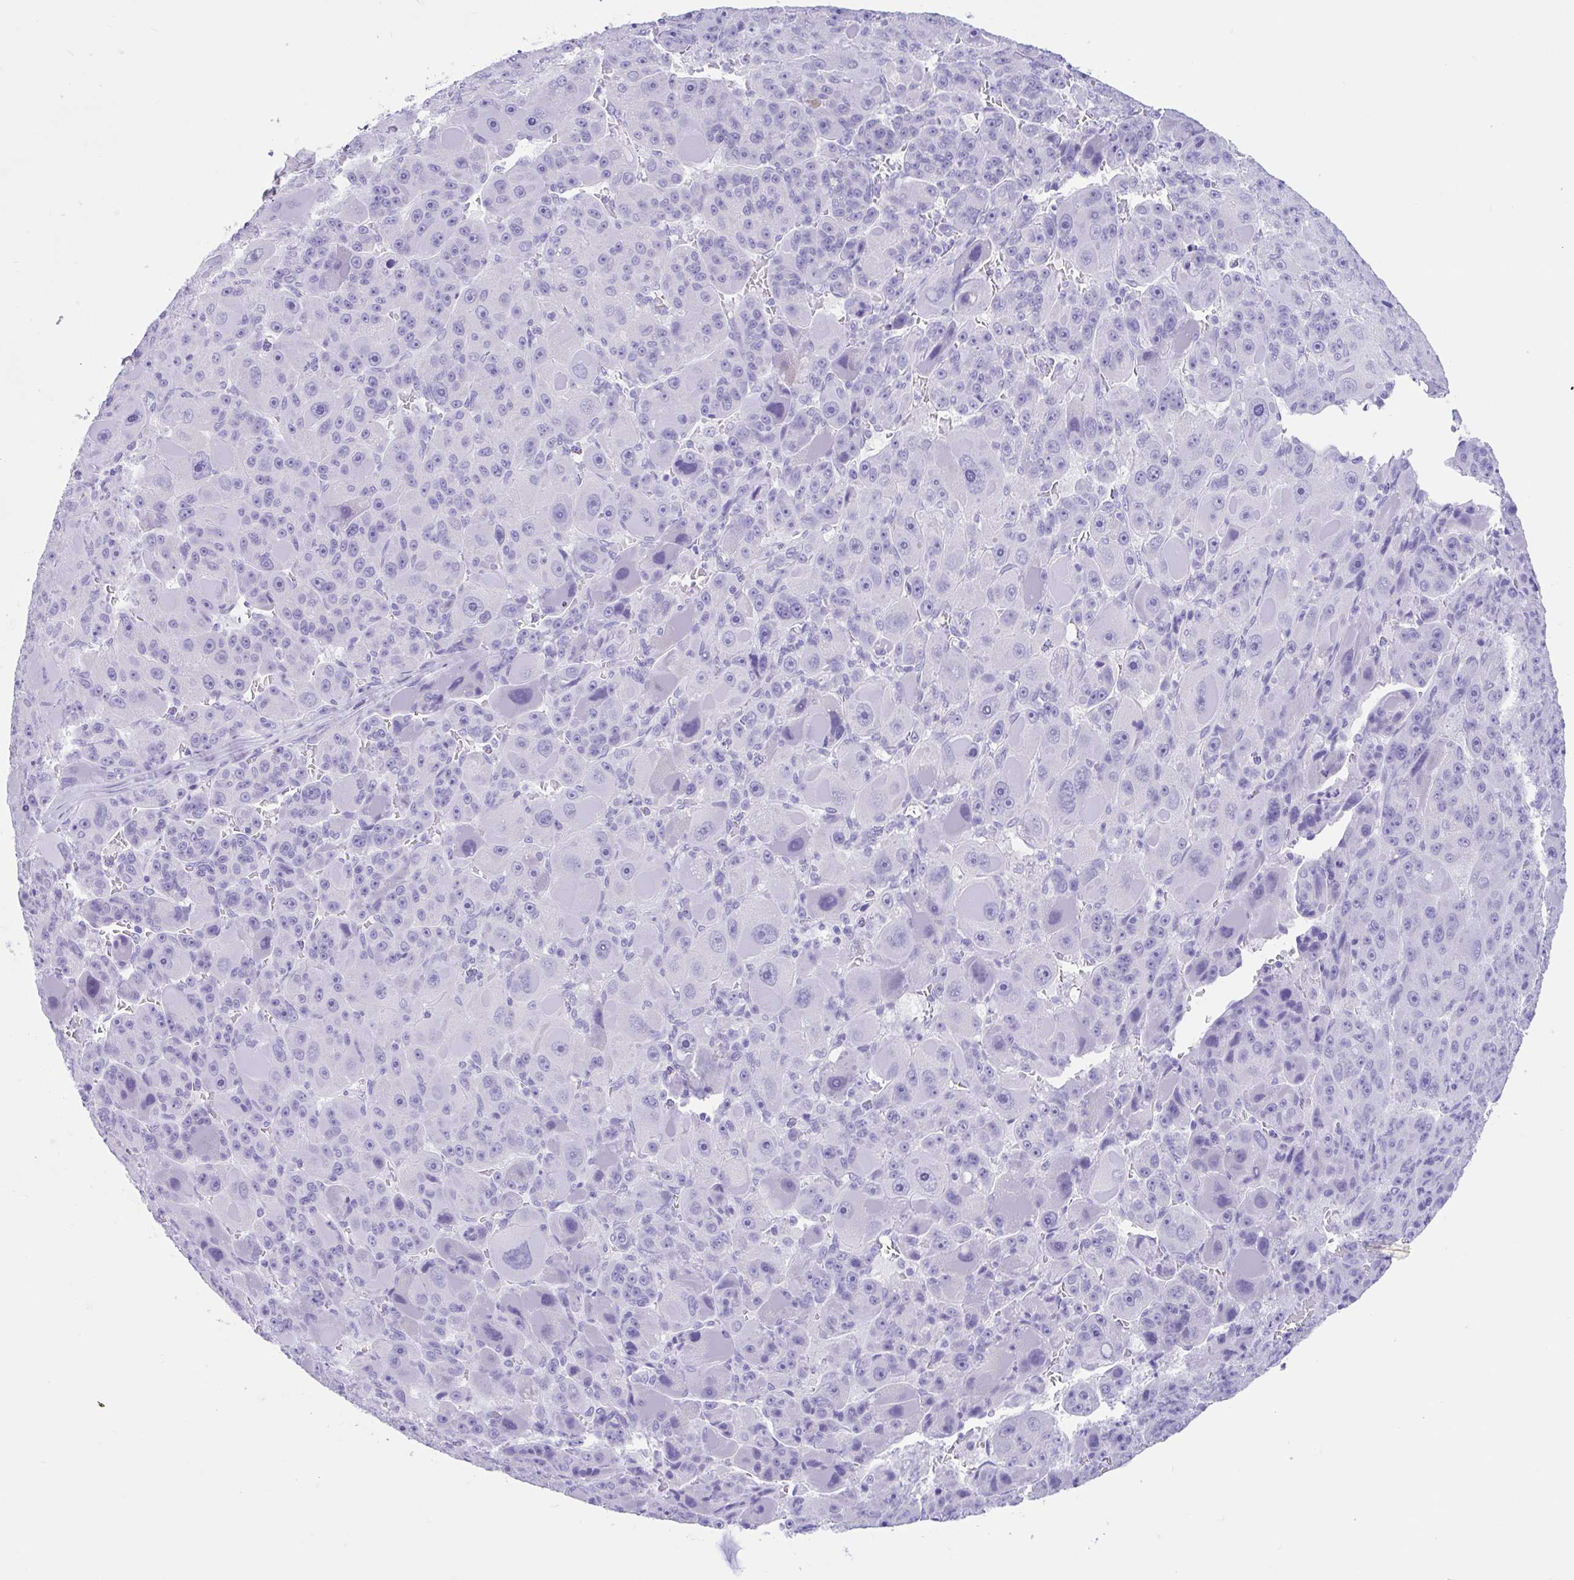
{"staining": {"intensity": "negative", "quantity": "none", "location": "none"}, "tissue": "liver cancer", "cell_type": "Tumor cells", "image_type": "cancer", "snomed": [{"axis": "morphology", "description": "Carcinoma, Hepatocellular, NOS"}, {"axis": "topography", "description": "Liver"}], "caption": "Immunohistochemistry histopathology image of neoplastic tissue: human liver hepatocellular carcinoma stained with DAB (3,3'-diaminobenzidine) exhibits no significant protein staining in tumor cells.", "gene": "TMEM35A", "patient": {"sex": "male", "age": 76}}